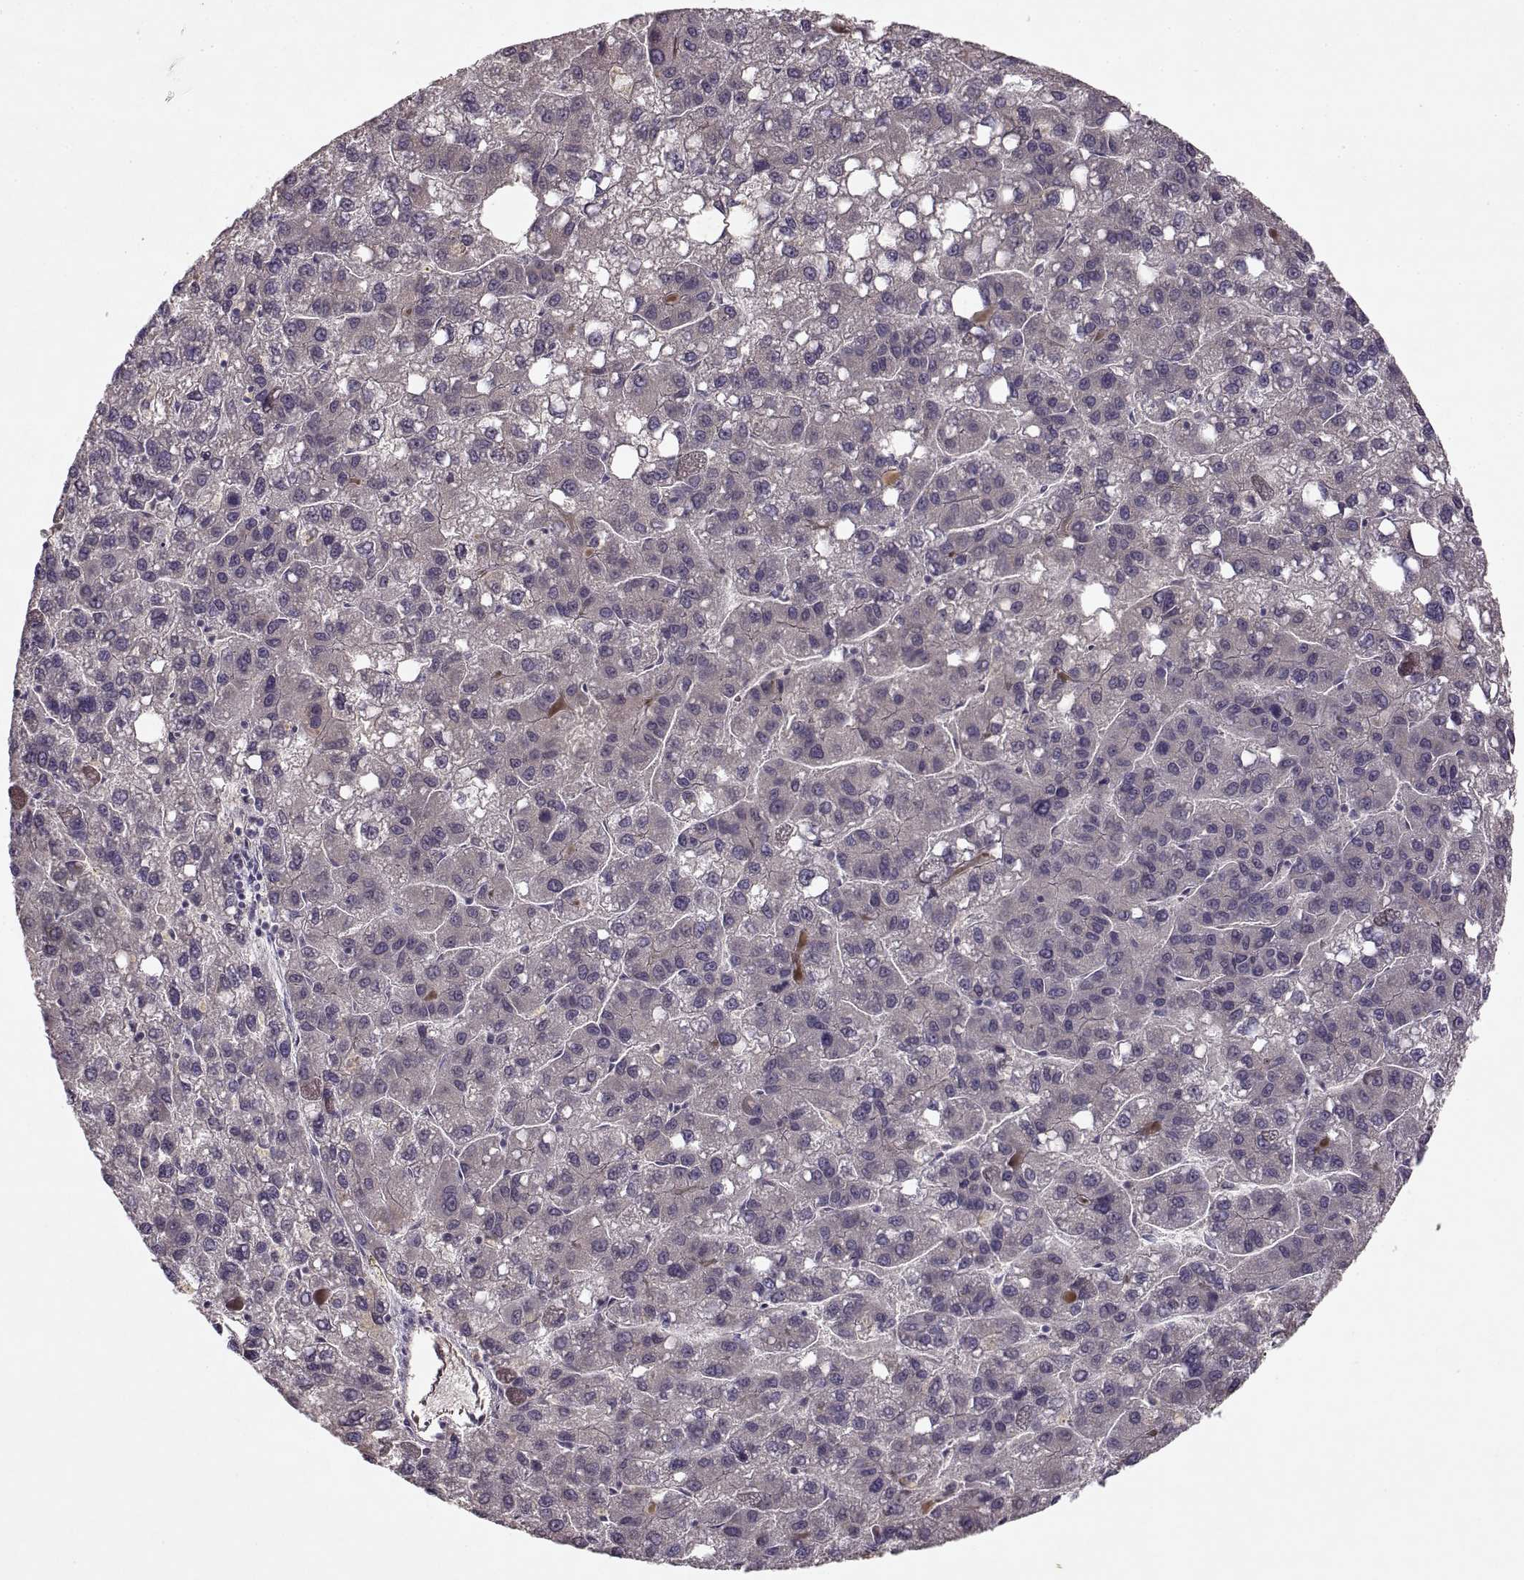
{"staining": {"intensity": "negative", "quantity": "none", "location": "none"}, "tissue": "liver cancer", "cell_type": "Tumor cells", "image_type": "cancer", "snomed": [{"axis": "morphology", "description": "Carcinoma, Hepatocellular, NOS"}, {"axis": "topography", "description": "Liver"}], "caption": "Immunohistochemistry histopathology image of liver hepatocellular carcinoma stained for a protein (brown), which reveals no positivity in tumor cells.", "gene": "BMX", "patient": {"sex": "female", "age": 82}}